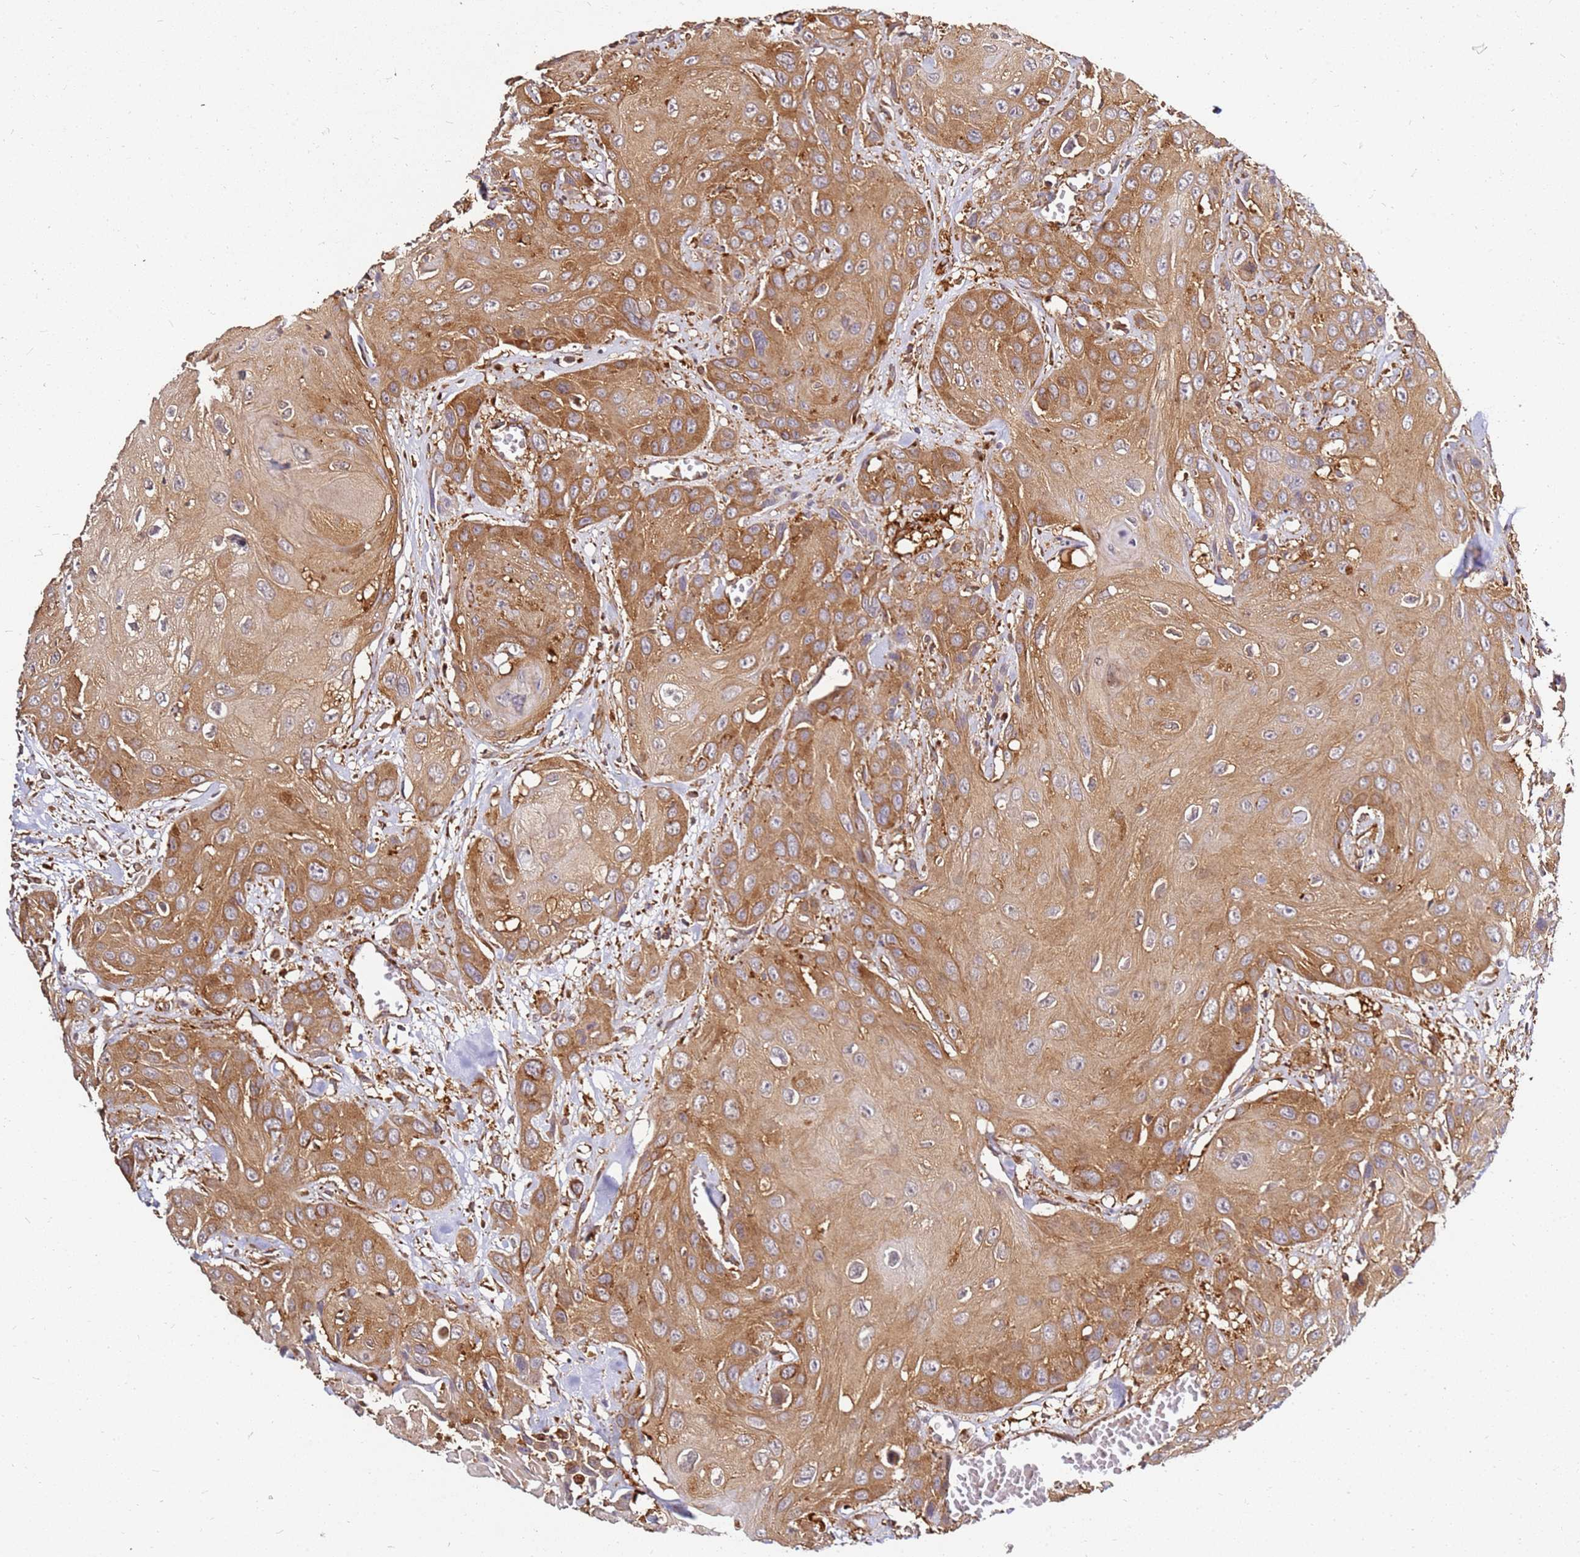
{"staining": {"intensity": "moderate", "quantity": ">75%", "location": "cytoplasmic/membranous"}, "tissue": "head and neck cancer", "cell_type": "Tumor cells", "image_type": "cancer", "snomed": [{"axis": "morphology", "description": "Squamous cell carcinoma, NOS"}, {"axis": "topography", "description": "Head-Neck"}], "caption": "A photomicrograph showing moderate cytoplasmic/membranous expression in about >75% of tumor cells in head and neck squamous cell carcinoma, as visualized by brown immunohistochemical staining.", "gene": "DVL3", "patient": {"sex": "male", "age": 81}}